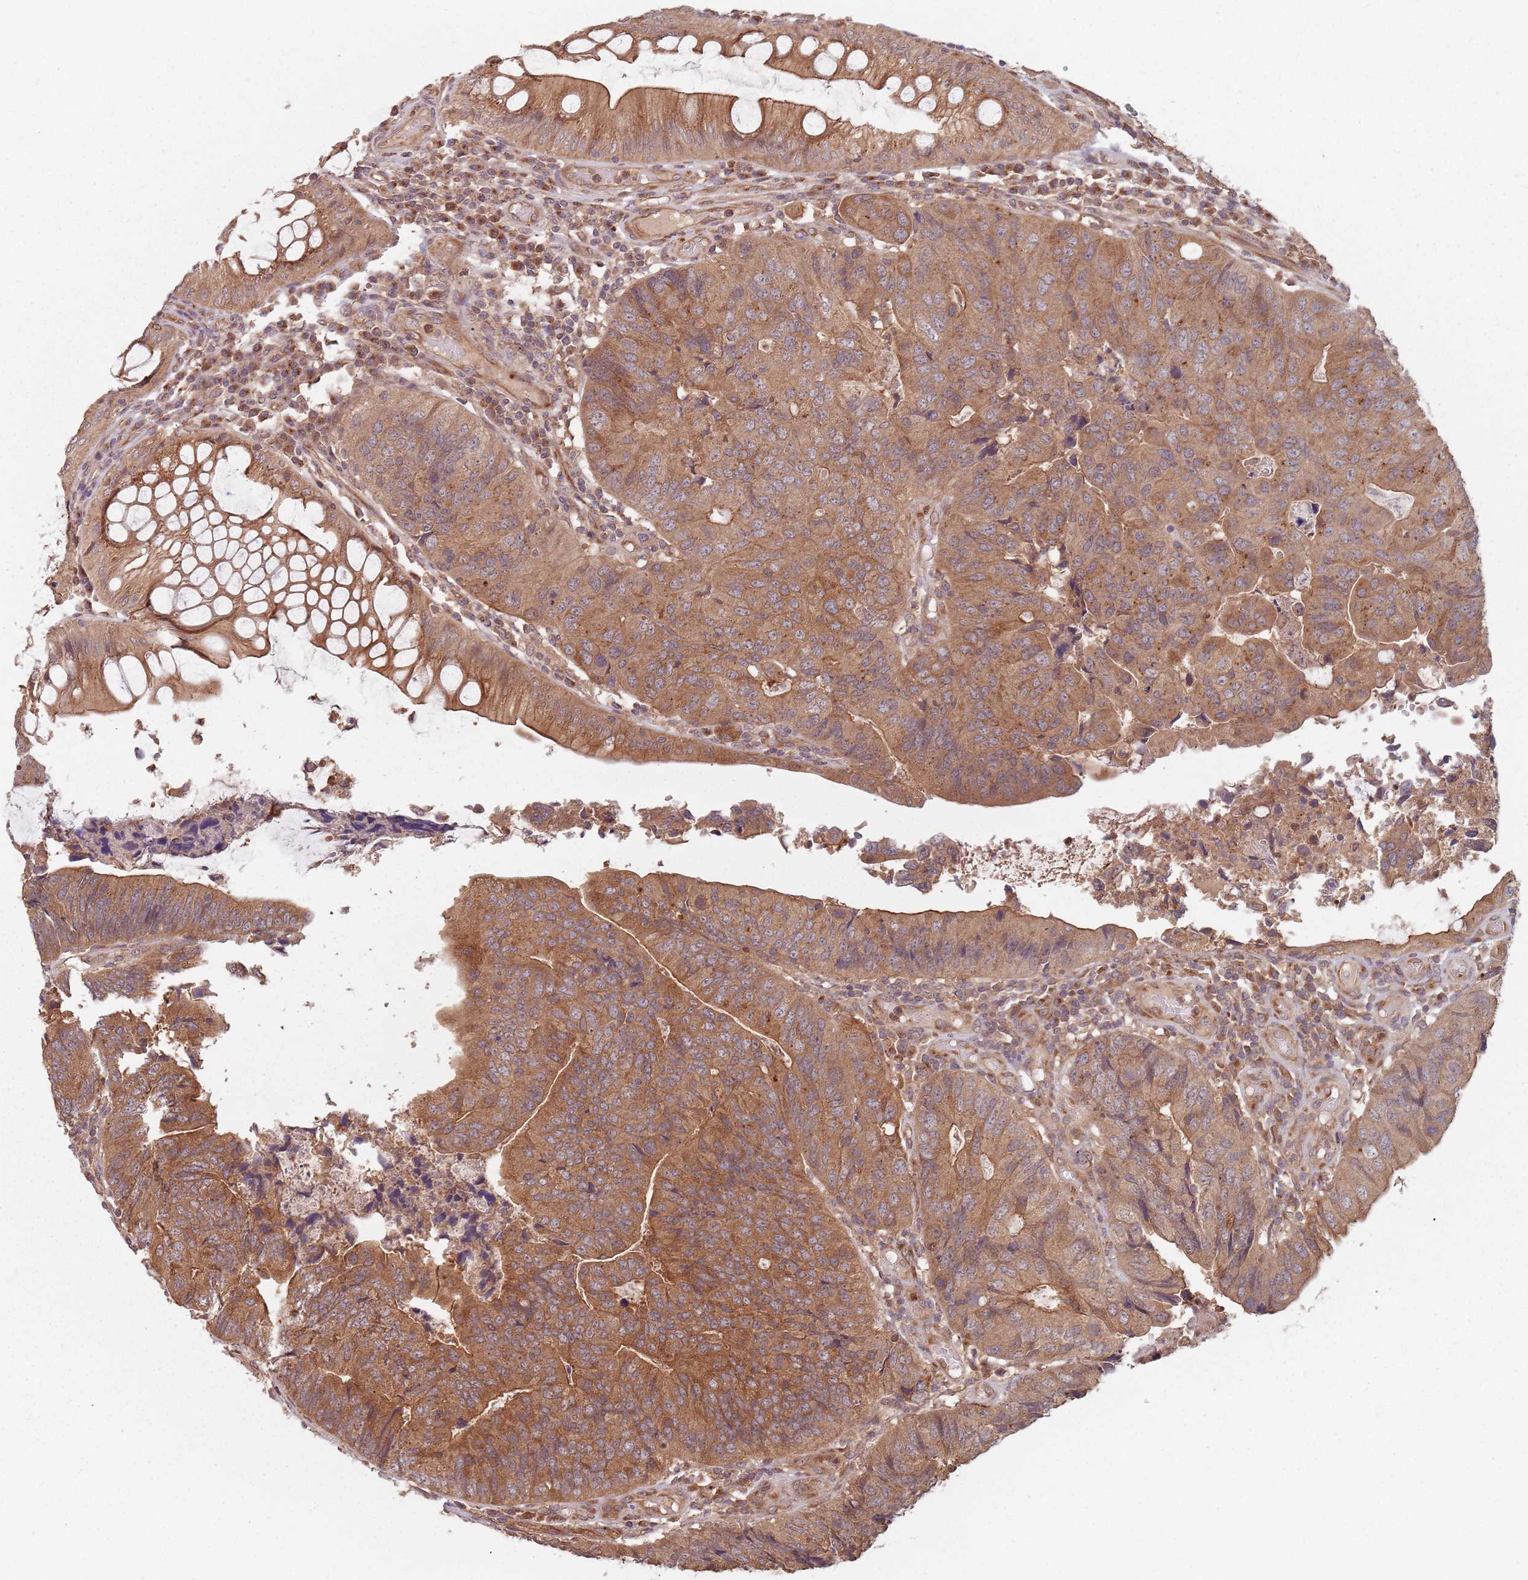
{"staining": {"intensity": "moderate", "quantity": ">75%", "location": "cytoplasmic/membranous"}, "tissue": "colorectal cancer", "cell_type": "Tumor cells", "image_type": "cancer", "snomed": [{"axis": "morphology", "description": "Adenocarcinoma, NOS"}, {"axis": "topography", "description": "Colon"}], "caption": "The histopathology image exhibits immunohistochemical staining of colorectal cancer. There is moderate cytoplasmic/membranous positivity is appreciated in approximately >75% of tumor cells.", "gene": "C3orf14", "patient": {"sex": "female", "age": 67}}